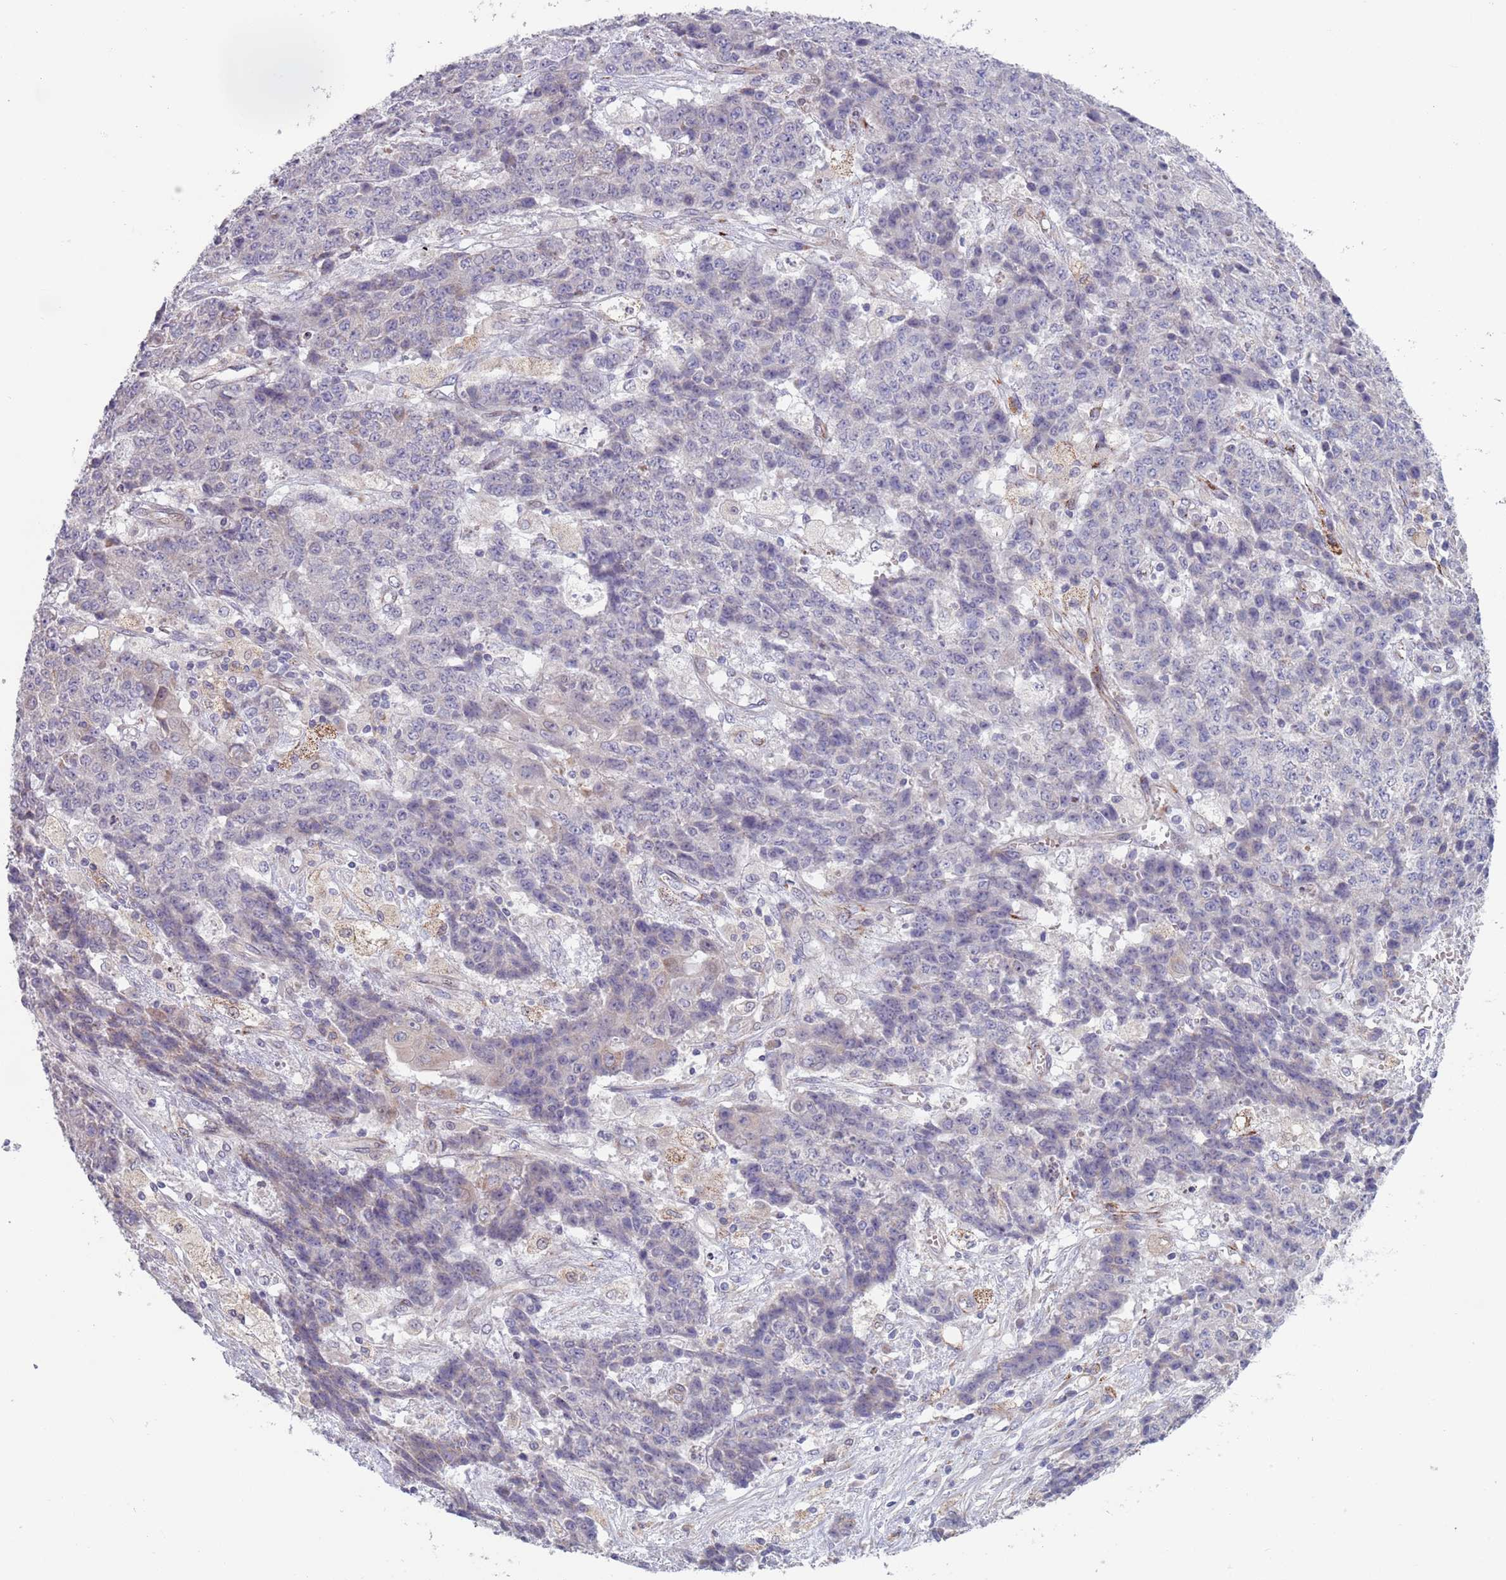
{"staining": {"intensity": "negative", "quantity": "none", "location": "none"}, "tissue": "ovarian cancer", "cell_type": "Tumor cells", "image_type": "cancer", "snomed": [{"axis": "morphology", "description": "Carcinoma, endometroid"}, {"axis": "topography", "description": "Ovary"}], "caption": "Immunohistochemistry (IHC) photomicrograph of endometroid carcinoma (ovarian) stained for a protein (brown), which displays no expression in tumor cells.", "gene": "TYW1", "patient": {"sex": "female", "age": 42}}